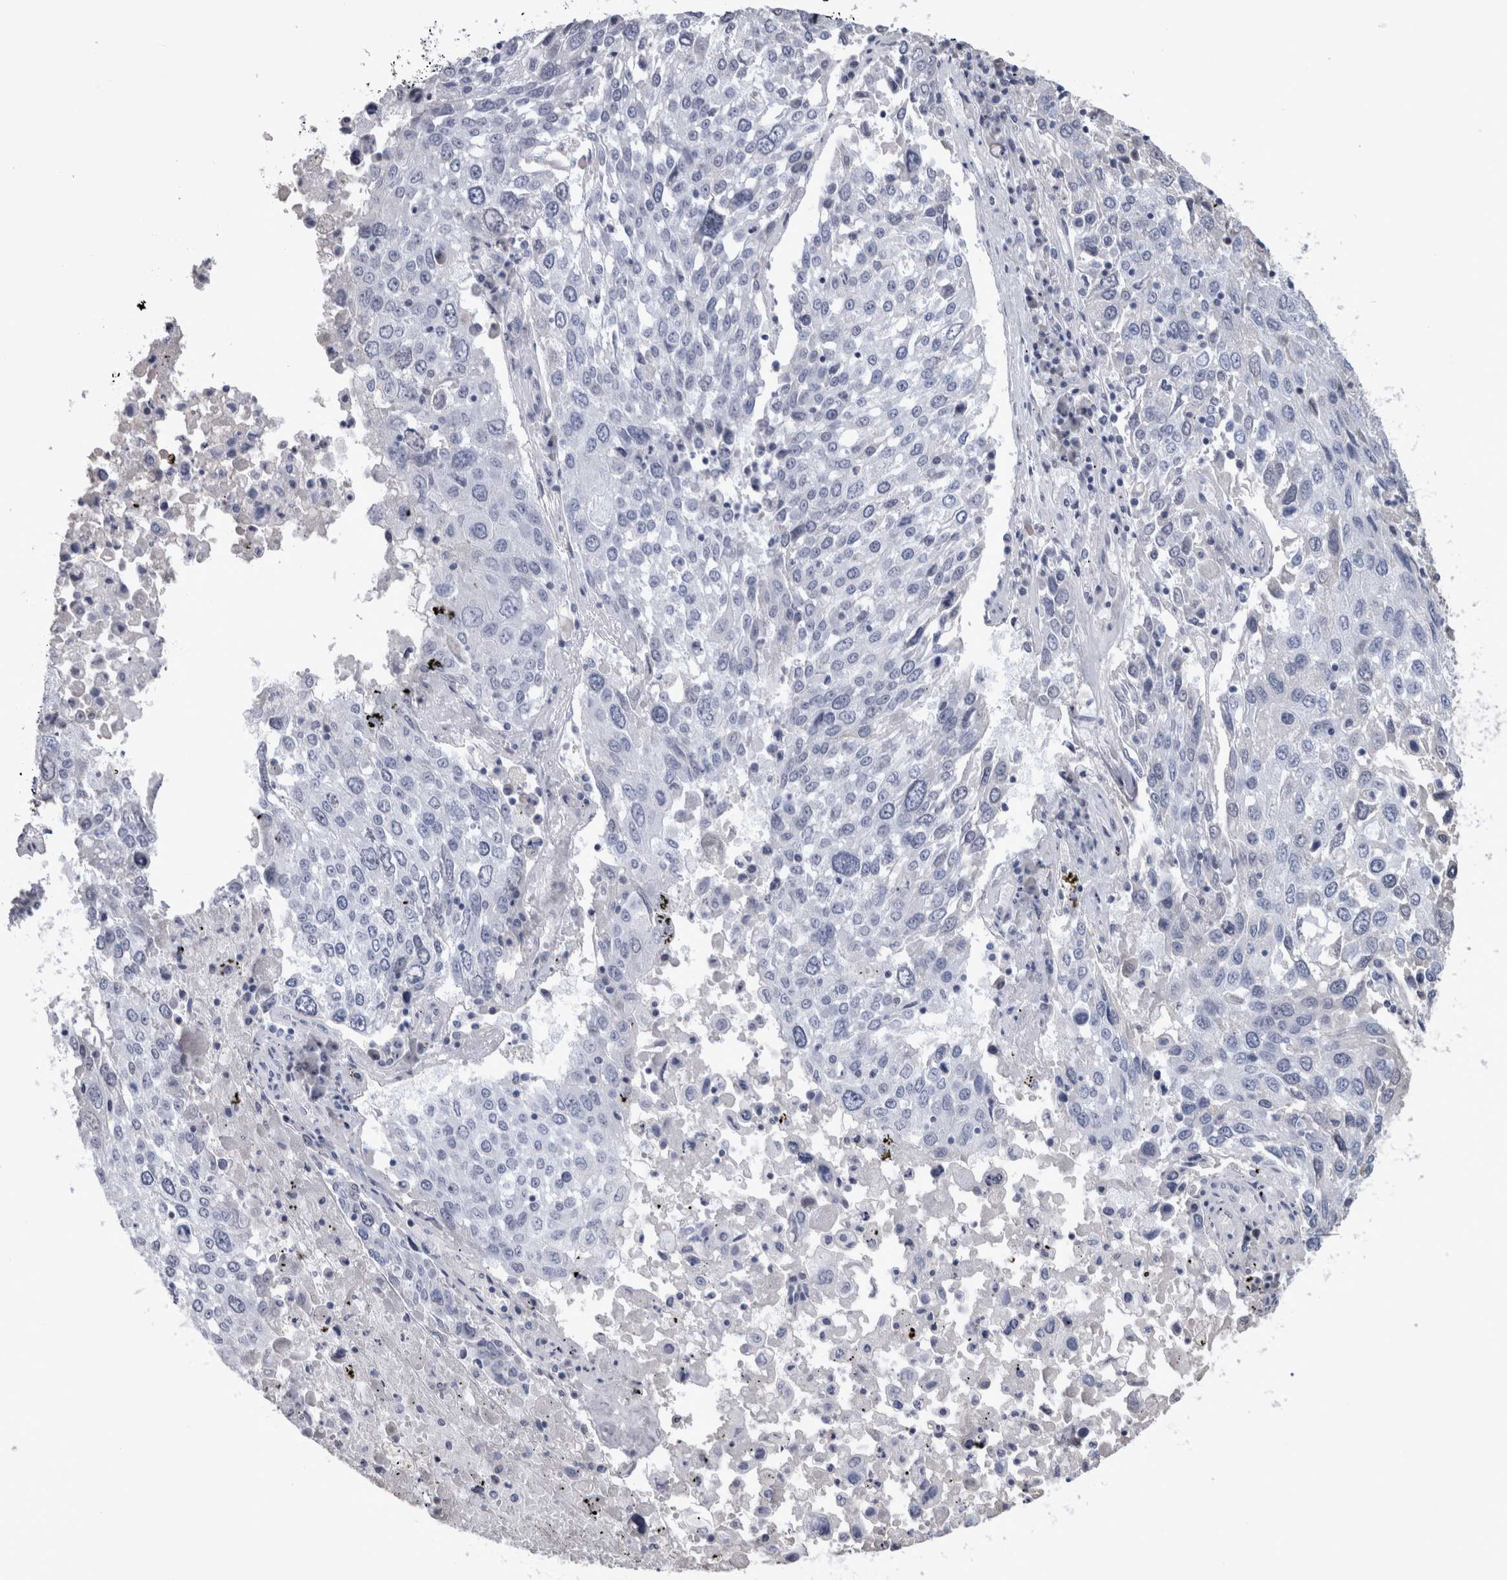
{"staining": {"intensity": "negative", "quantity": "none", "location": "none"}, "tissue": "lung cancer", "cell_type": "Tumor cells", "image_type": "cancer", "snomed": [{"axis": "morphology", "description": "Squamous cell carcinoma, NOS"}, {"axis": "topography", "description": "Lung"}], "caption": "Squamous cell carcinoma (lung) was stained to show a protein in brown. There is no significant staining in tumor cells. Nuclei are stained in blue.", "gene": "PAX5", "patient": {"sex": "male", "age": 65}}